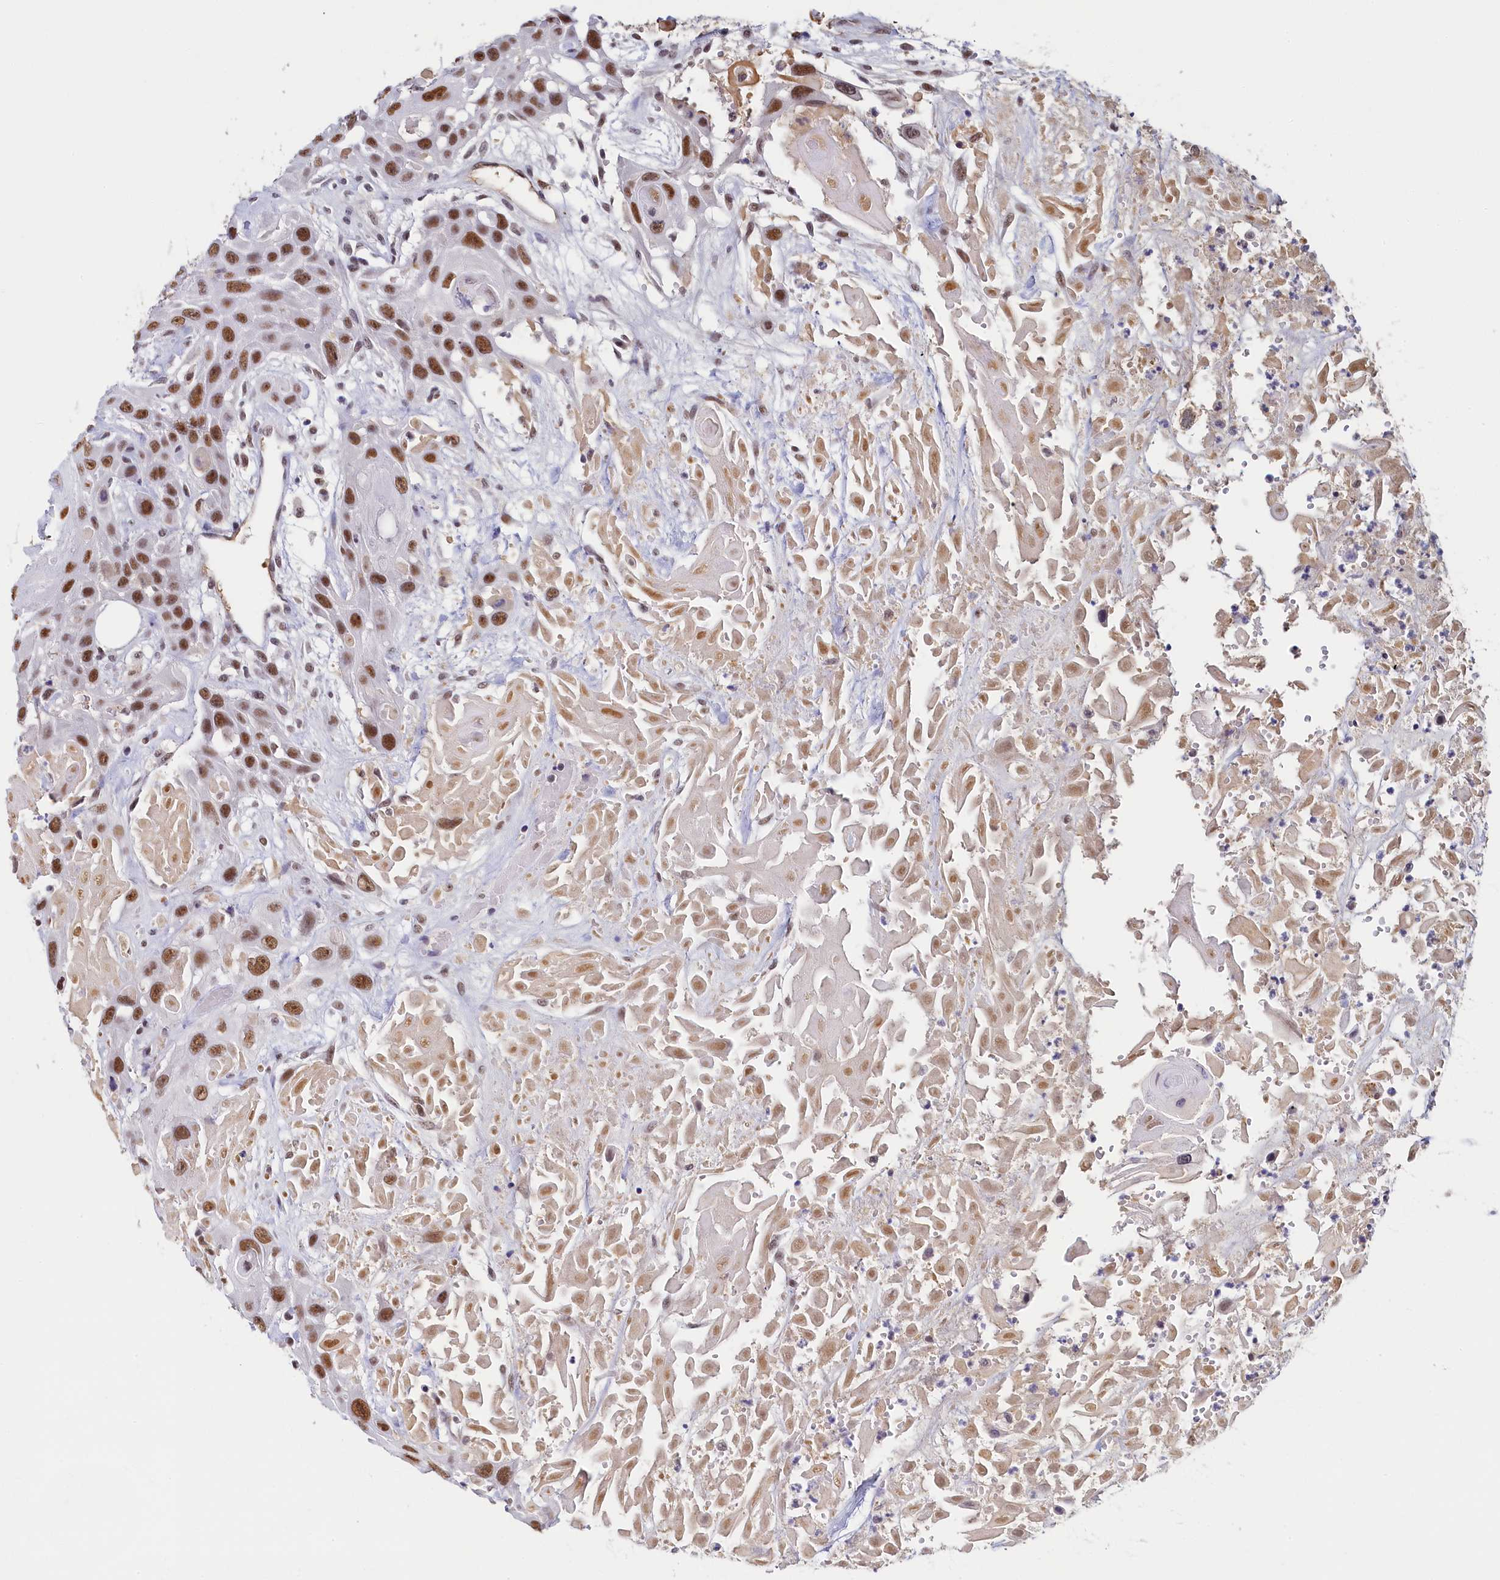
{"staining": {"intensity": "moderate", "quantity": ">75%", "location": "nuclear"}, "tissue": "head and neck cancer", "cell_type": "Tumor cells", "image_type": "cancer", "snomed": [{"axis": "morphology", "description": "Squamous cell carcinoma, NOS"}, {"axis": "topography", "description": "Head-Neck"}], "caption": "IHC (DAB) staining of human head and neck cancer (squamous cell carcinoma) shows moderate nuclear protein staining in about >75% of tumor cells. (DAB IHC, brown staining for protein, blue staining for nuclei).", "gene": "INTS14", "patient": {"sex": "male", "age": 81}}